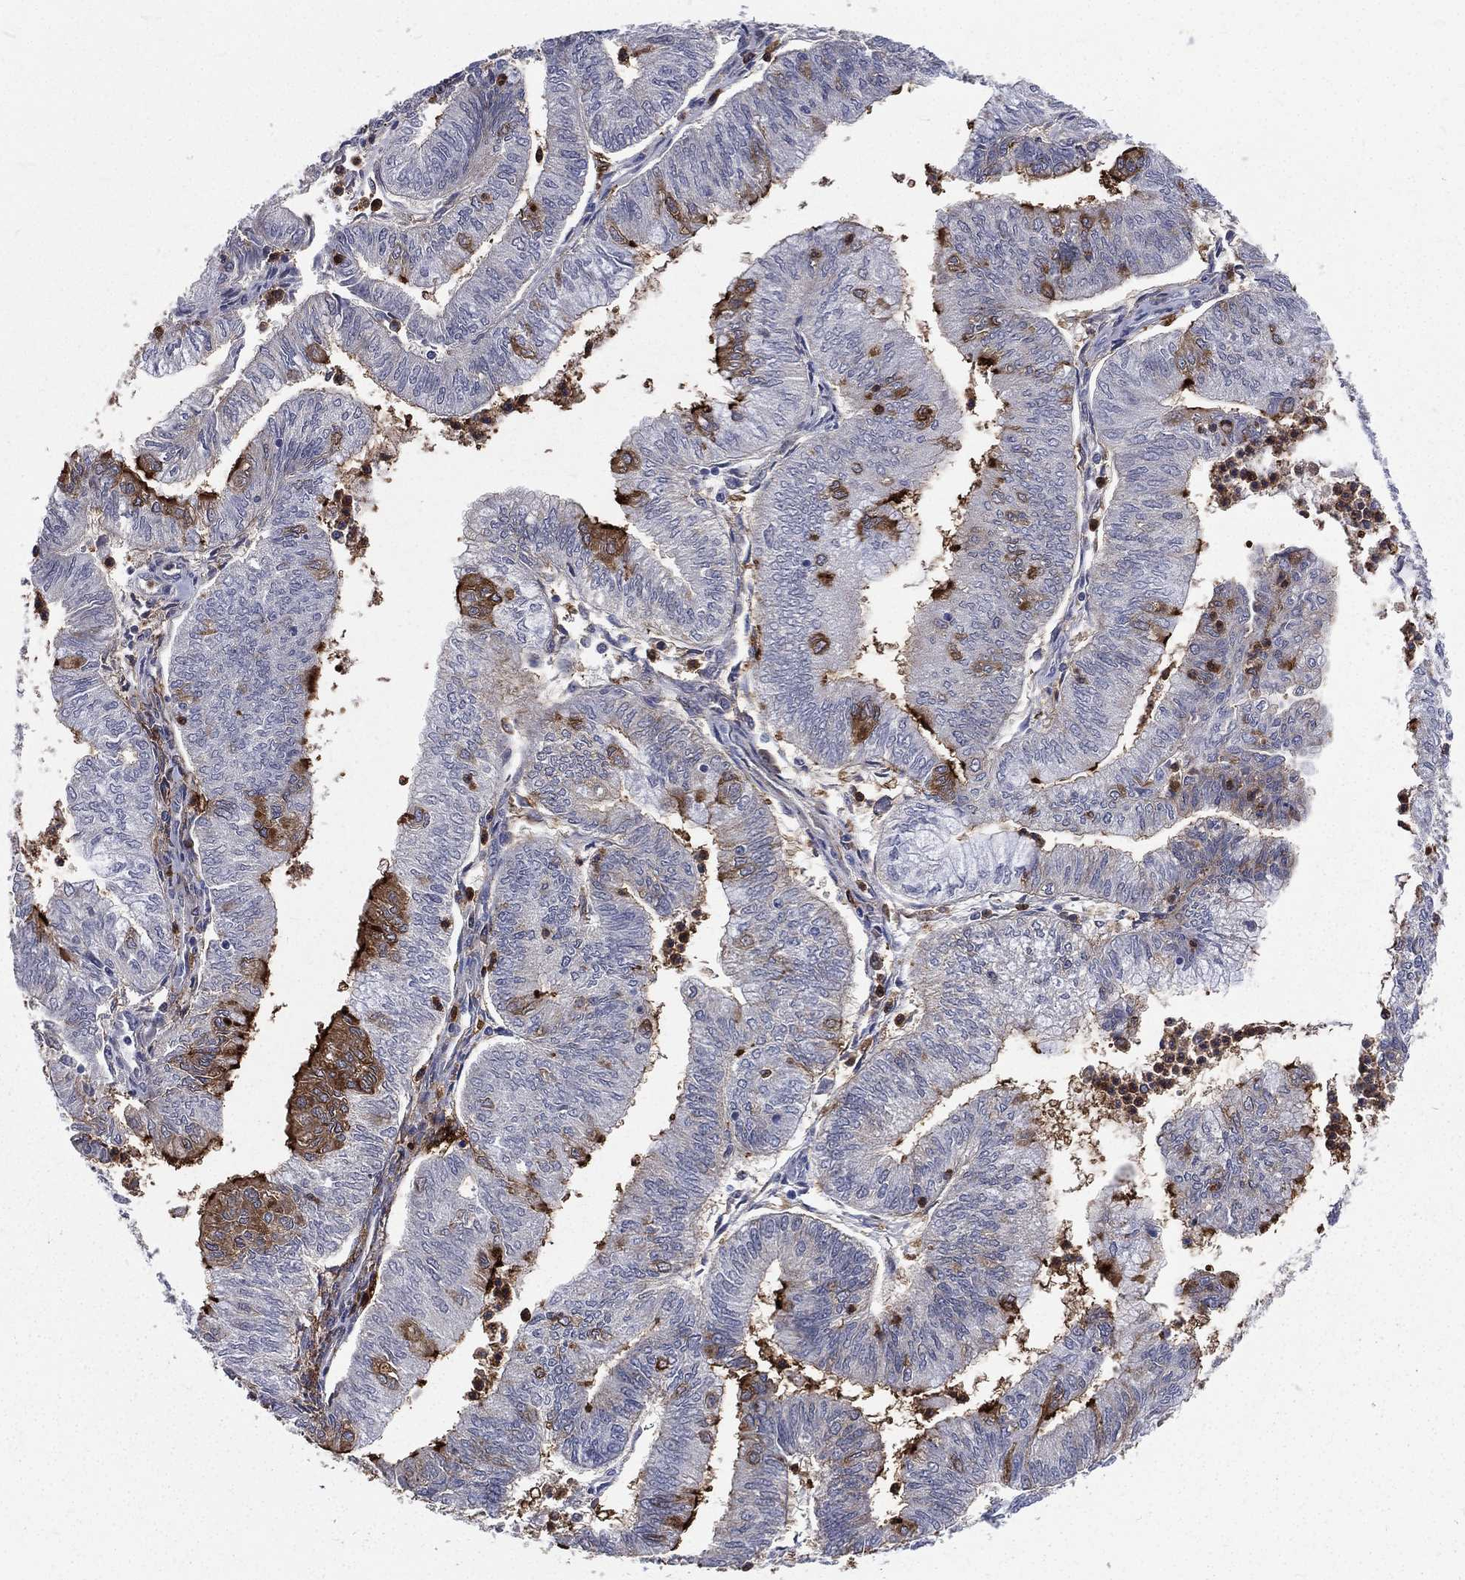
{"staining": {"intensity": "strong", "quantity": "<25%", "location": "cytoplasmic/membranous"}, "tissue": "endometrial cancer", "cell_type": "Tumor cells", "image_type": "cancer", "snomed": [{"axis": "morphology", "description": "Adenocarcinoma, NOS"}, {"axis": "topography", "description": "Endometrium"}], "caption": "The histopathology image reveals immunohistochemical staining of endometrial cancer (adenocarcinoma). There is strong cytoplasmic/membranous staining is identified in about <25% of tumor cells. (DAB = brown stain, brightfield microscopy at high magnification).", "gene": "BASP1", "patient": {"sex": "female", "age": 59}}